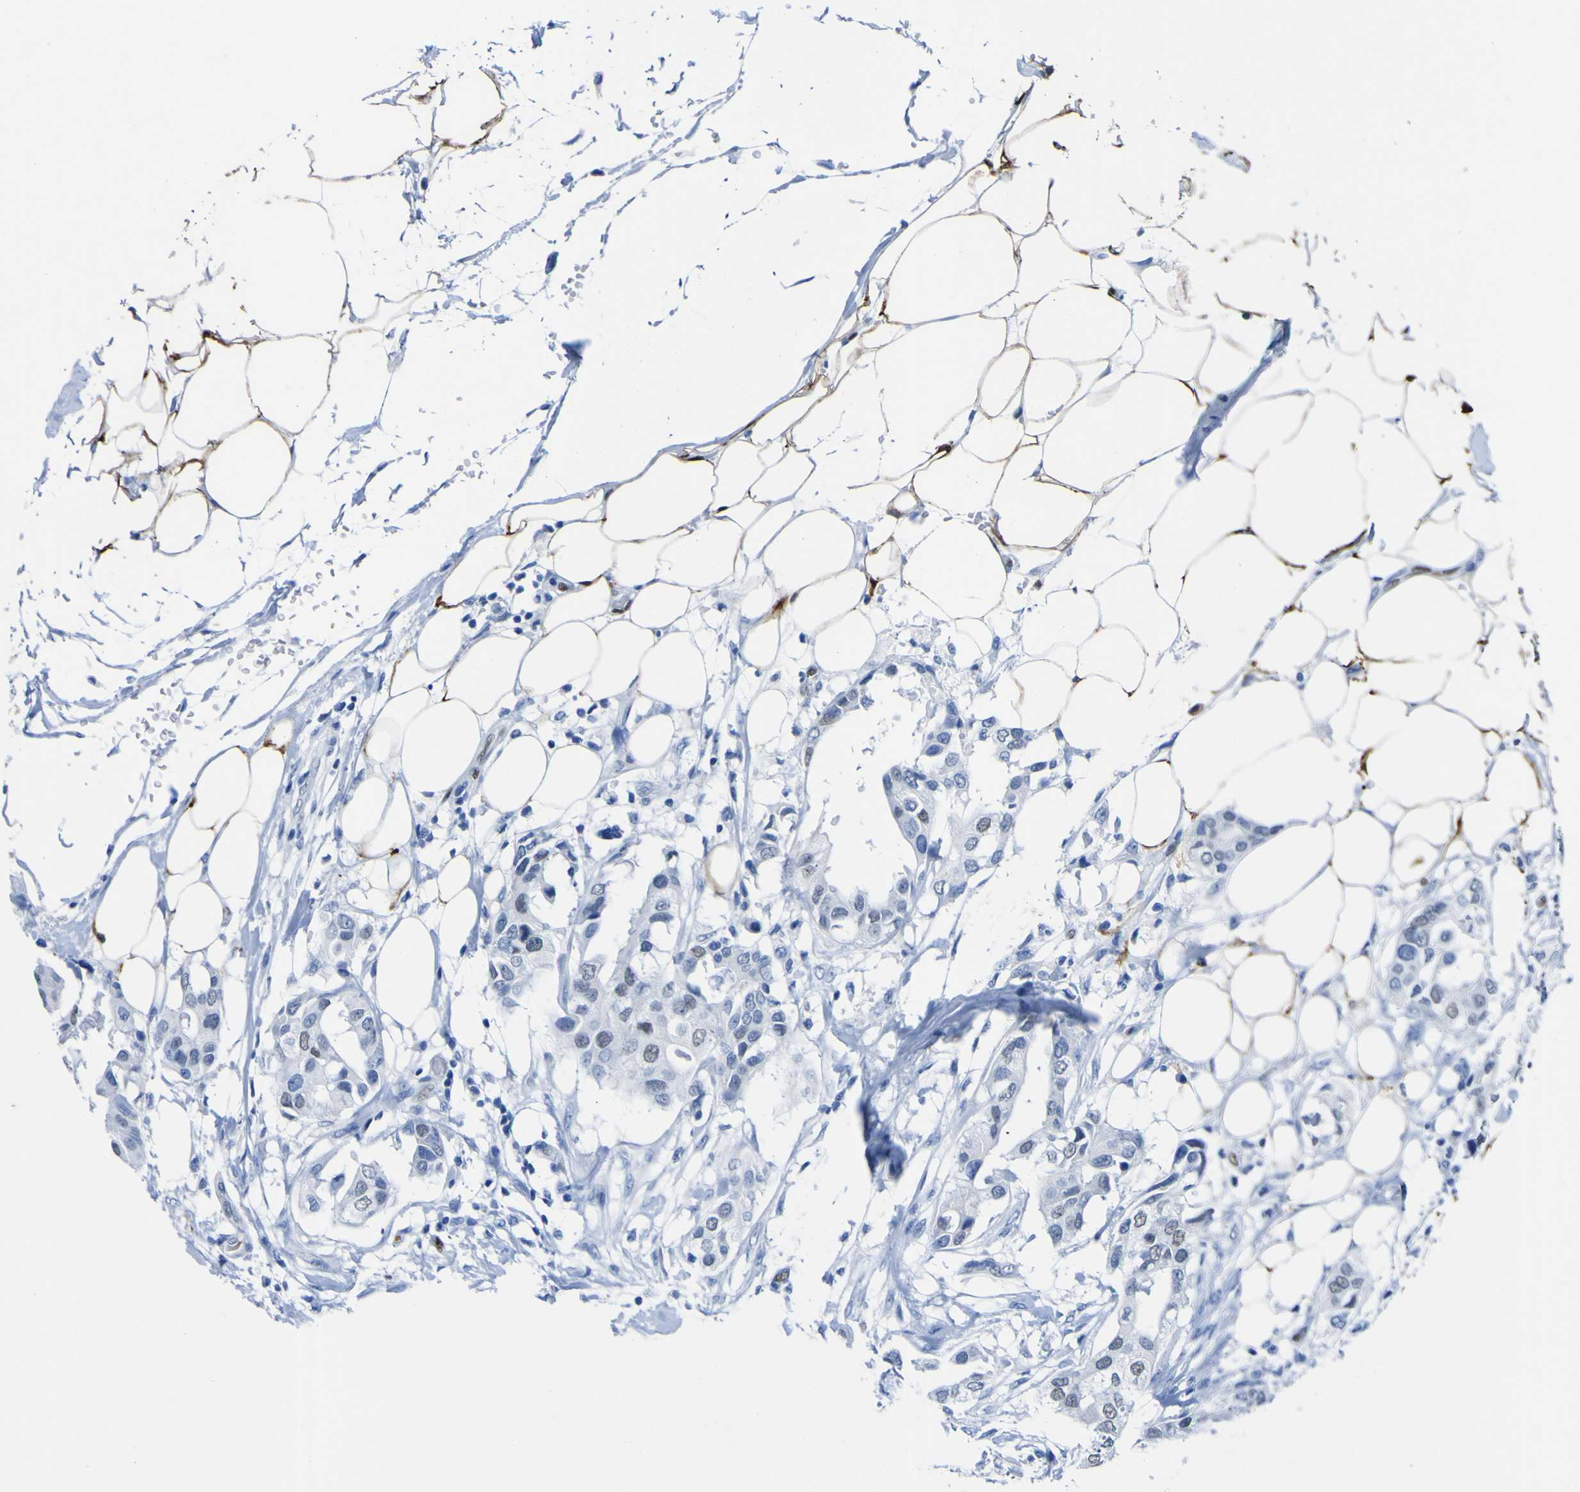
{"staining": {"intensity": "weak", "quantity": "<25%", "location": "nuclear"}, "tissue": "breast cancer", "cell_type": "Tumor cells", "image_type": "cancer", "snomed": [{"axis": "morphology", "description": "Duct carcinoma"}, {"axis": "topography", "description": "Breast"}], "caption": "Human invasive ductal carcinoma (breast) stained for a protein using immunohistochemistry shows no staining in tumor cells.", "gene": "DACH1", "patient": {"sex": "female", "age": 40}}